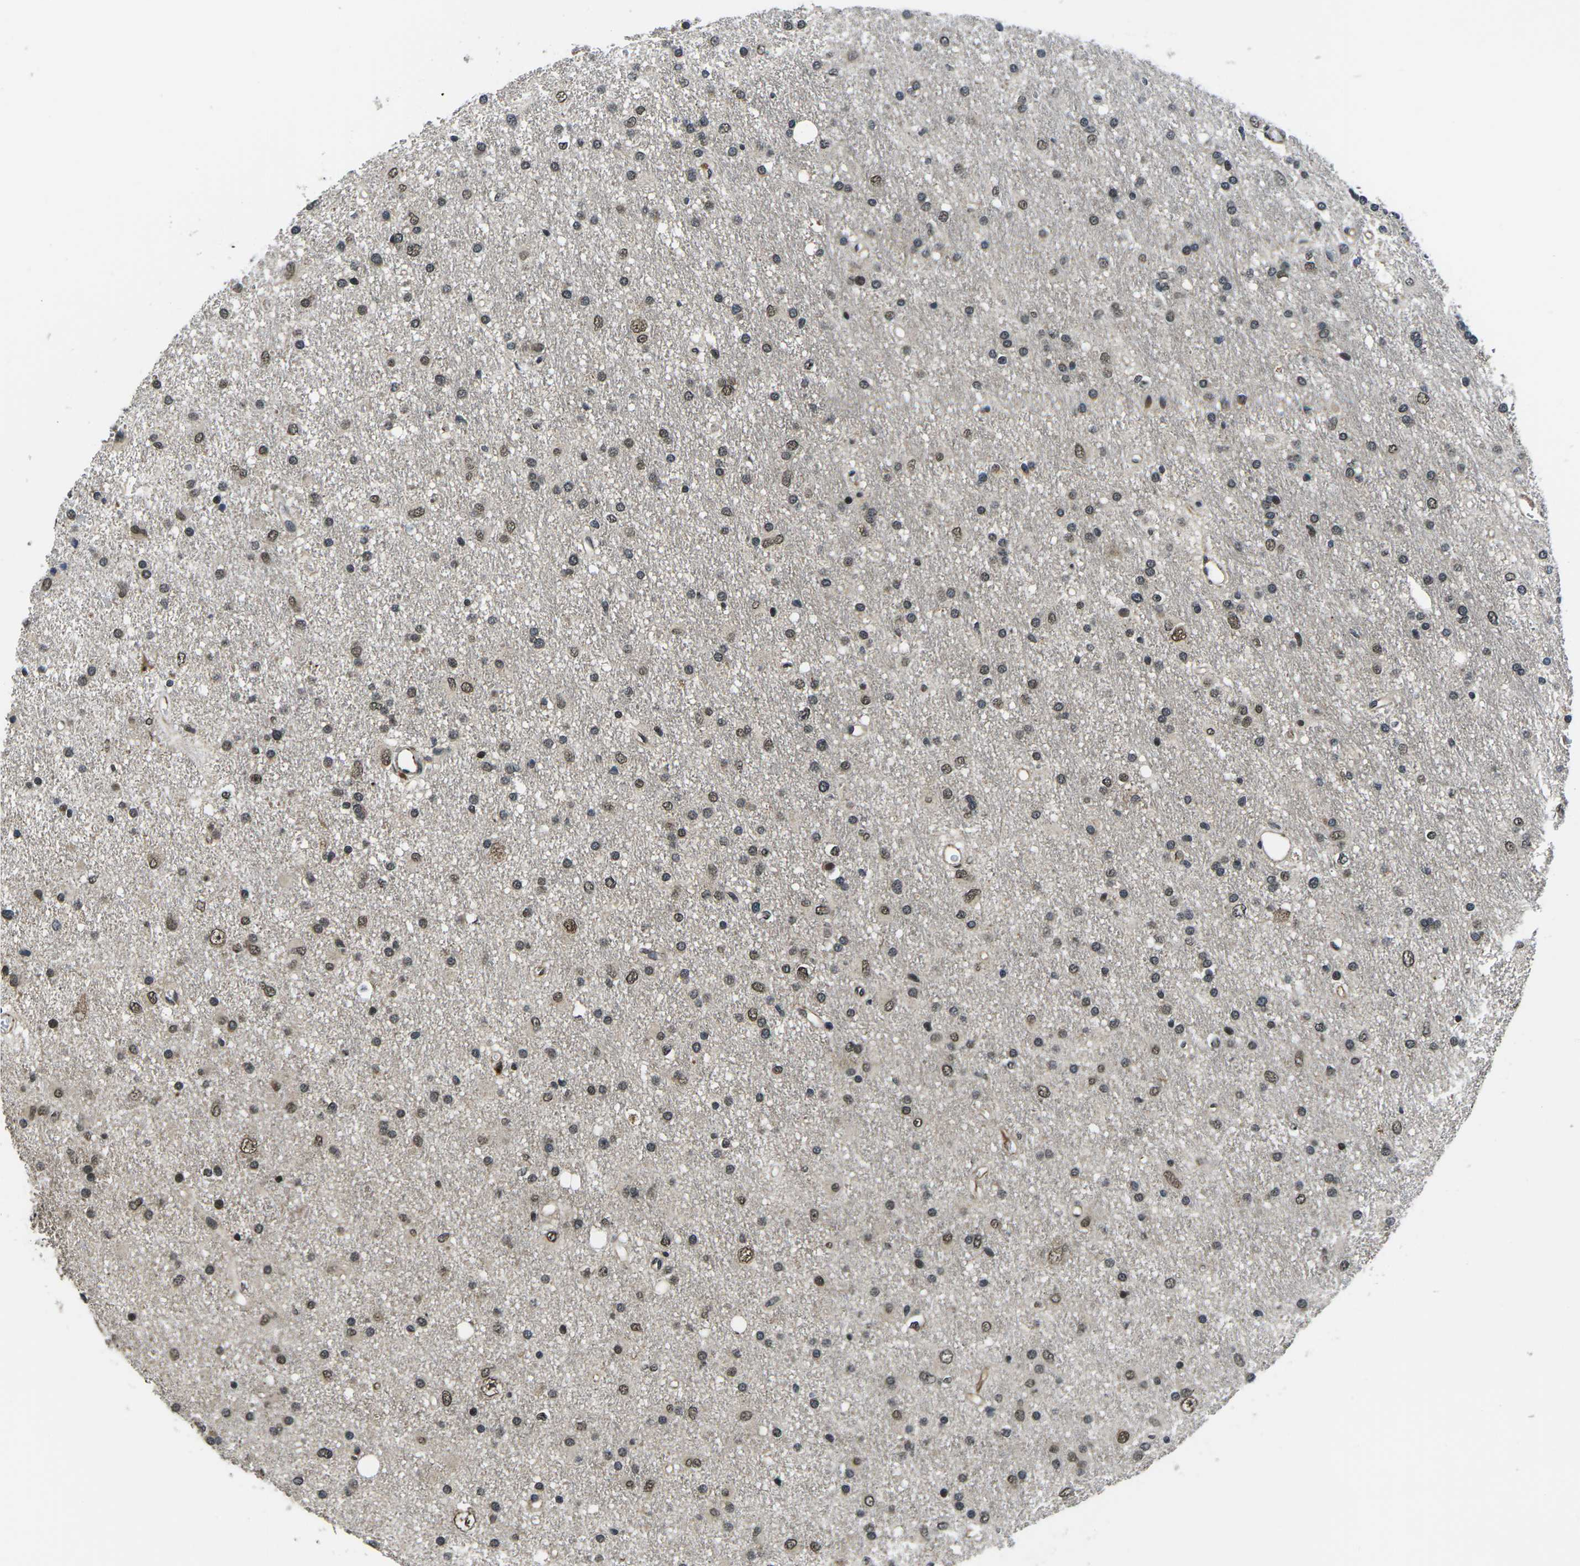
{"staining": {"intensity": "moderate", "quantity": ">75%", "location": "nuclear"}, "tissue": "glioma", "cell_type": "Tumor cells", "image_type": "cancer", "snomed": [{"axis": "morphology", "description": "Glioma, malignant, Low grade"}, {"axis": "topography", "description": "Brain"}], "caption": "Immunohistochemical staining of glioma shows medium levels of moderate nuclear protein staining in about >75% of tumor cells.", "gene": "CCNE1", "patient": {"sex": "male", "age": 77}}